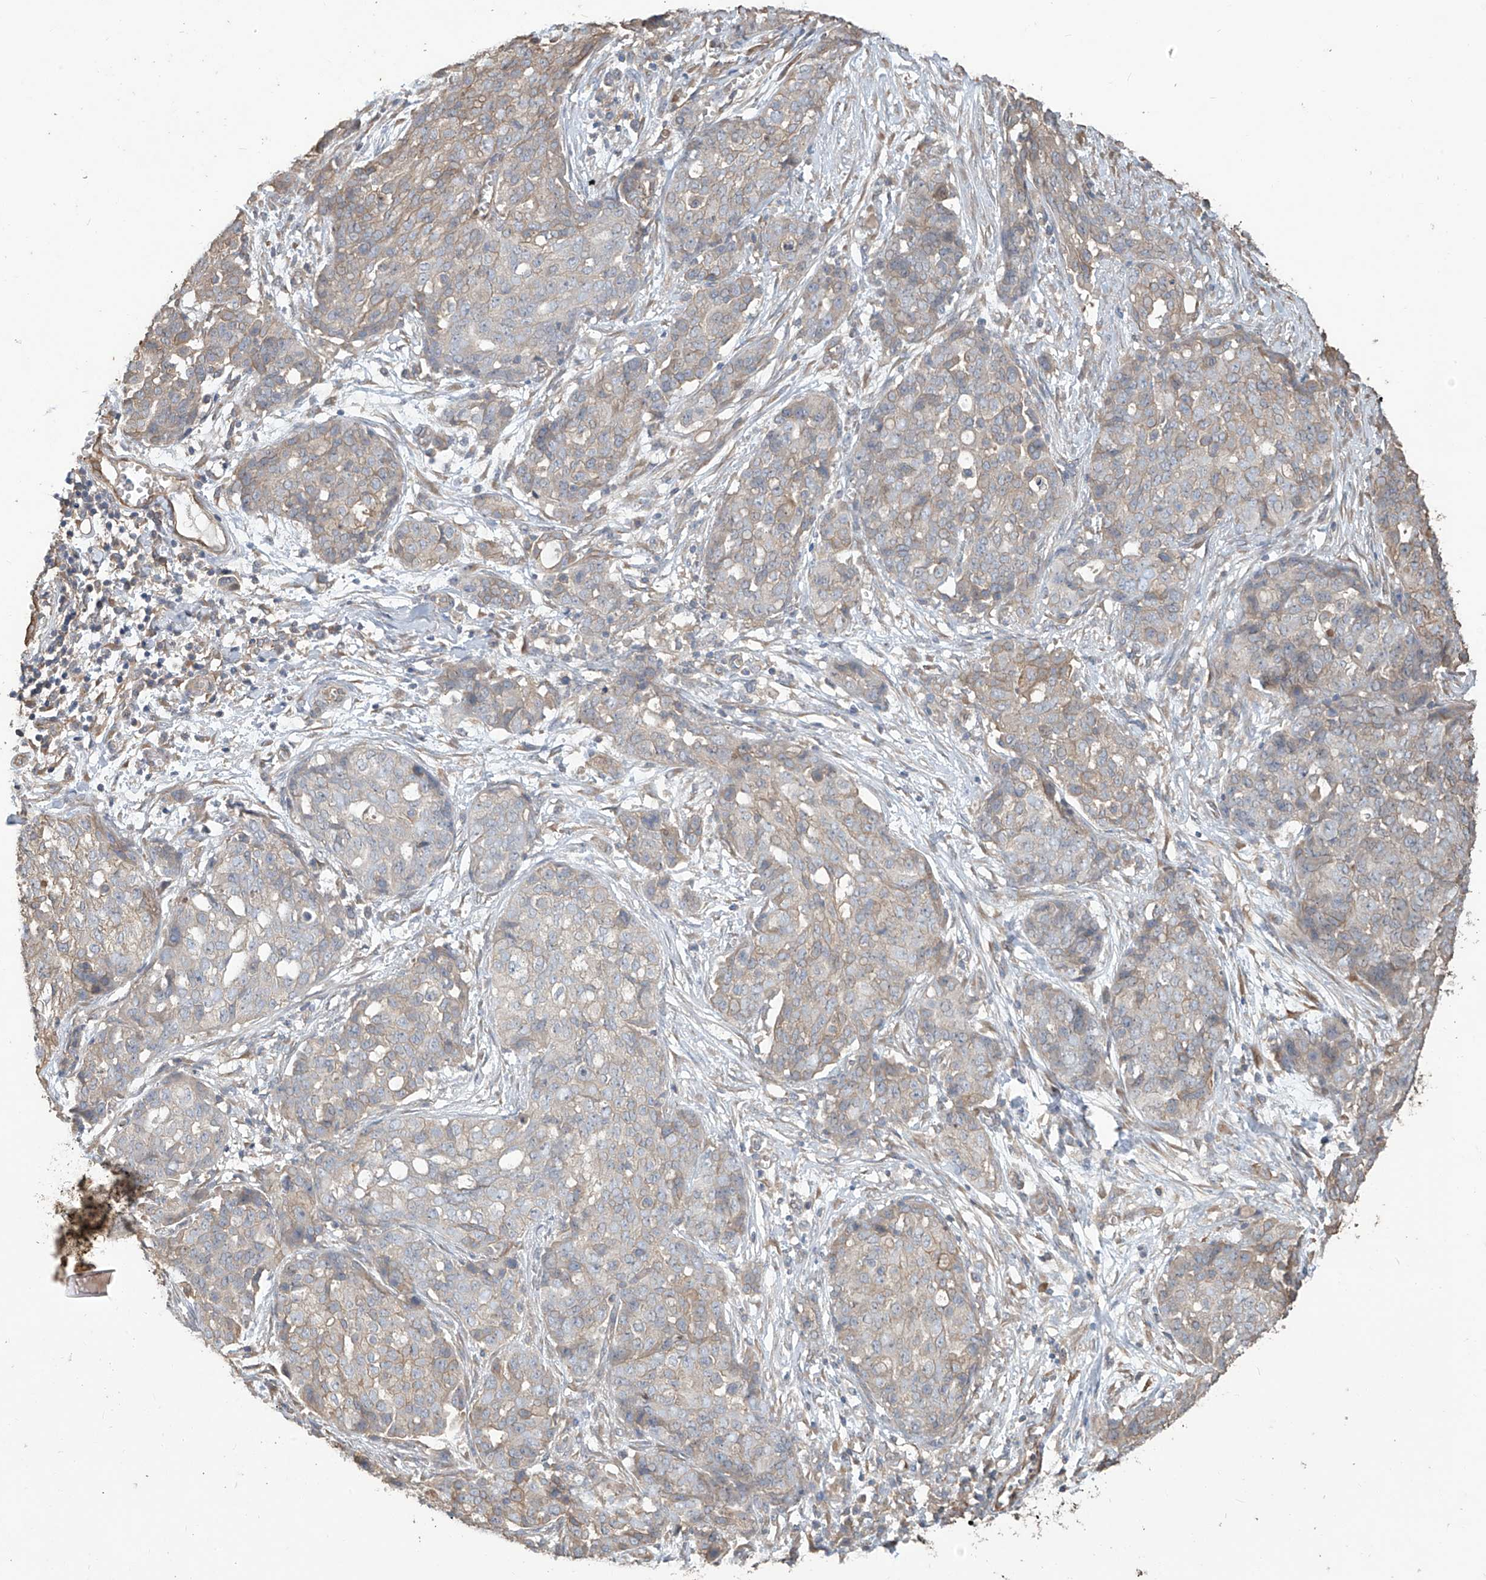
{"staining": {"intensity": "moderate", "quantity": "<25%", "location": "cytoplasmic/membranous"}, "tissue": "ovarian cancer", "cell_type": "Tumor cells", "image_type": "cancer", "snomed": [{"axis": "morphology", "description": "Cystadenocarcinoma, serous, NOS"}, {"axis": "topography", "description": "Soft tissue"}, {"axis": "topography", "description": "Ovary"}], "caption": "Ovarian cancer stained with a brown dye shows moderate cytoplasmic/membranous positive expression in approximately <25% of tumor cells.", "gene": "AGBL5", "patient": {"sex": "female", "age": 57}}